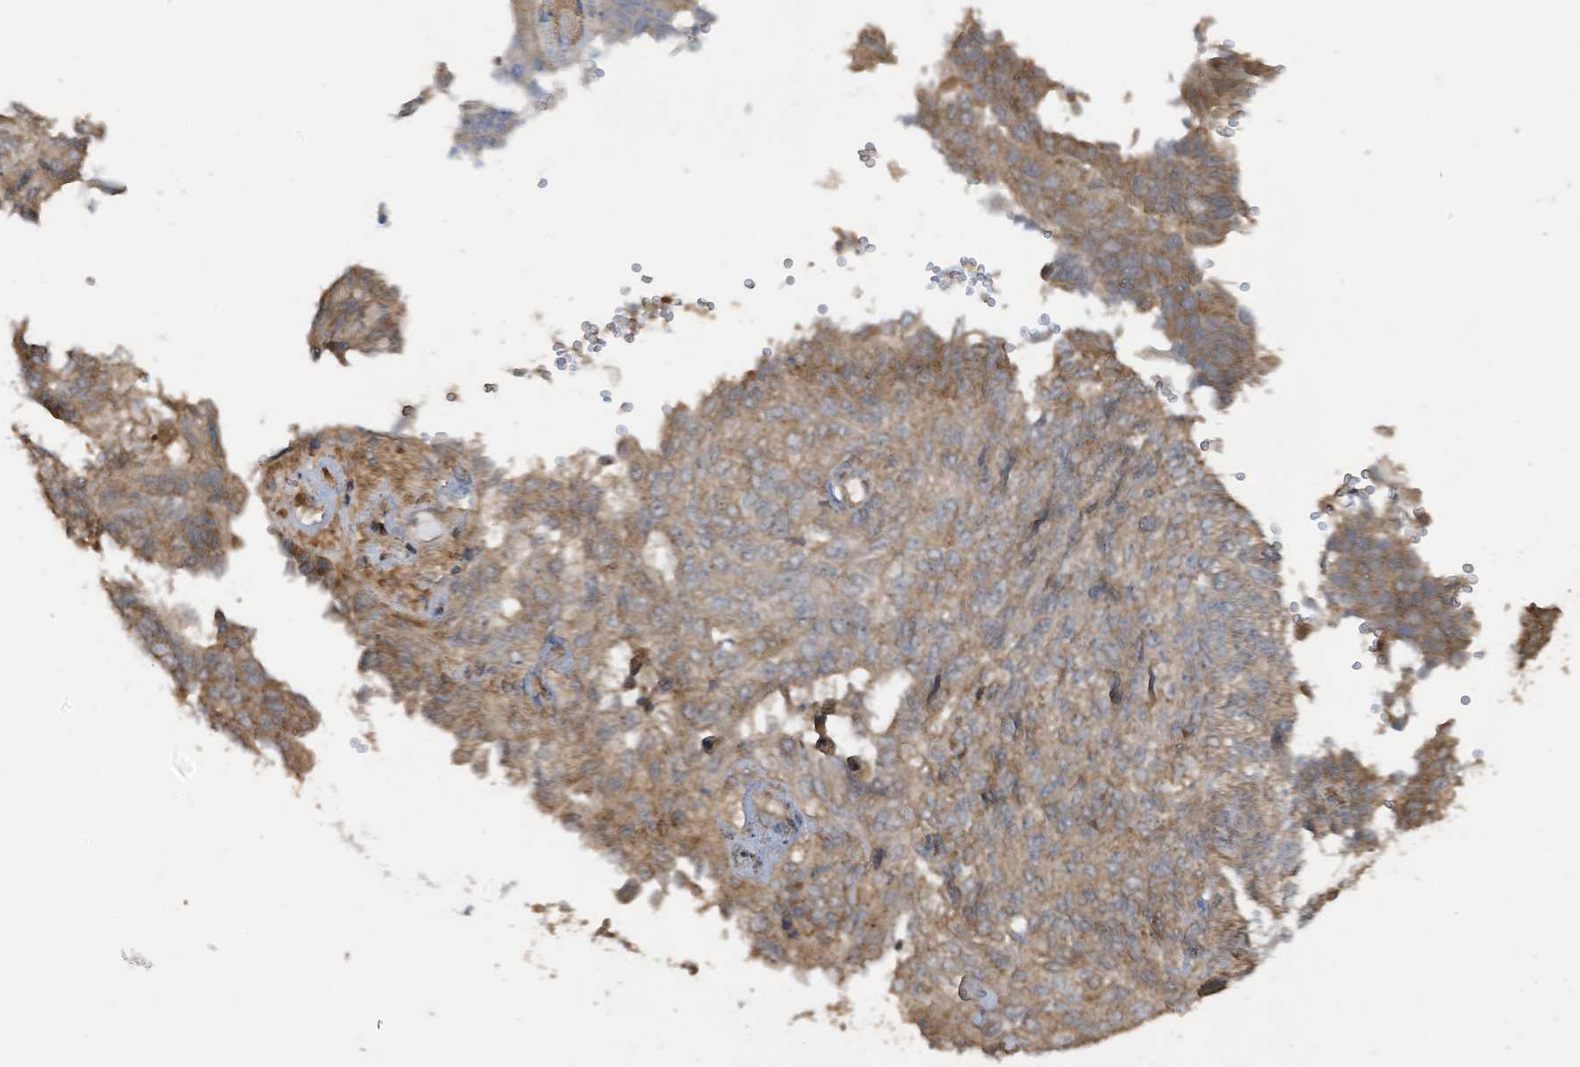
{"staining": {"intensity": "moderate", "quantity": ">75%", "location": "cytoplasmic/membranous"}, "tissue": "endometrial cancer", "cell_type": "Tumor cells", "image_type": "cancer", "snomed": [{"axis": "morphology", "description": "Adenocarcinoma, NOS"}, {"axis": "topography", "description": "Endometrium"}], "caption": "An IHC micrograph of neoplastic tissue is shown. Protein staining in brown labels moderate cytoplasmic/membranous positivity in endometrial cancer (adenocarcinoma) within tumor cells.", "gene": "COX10", "patient": {"sex": "female", "age": 32}}